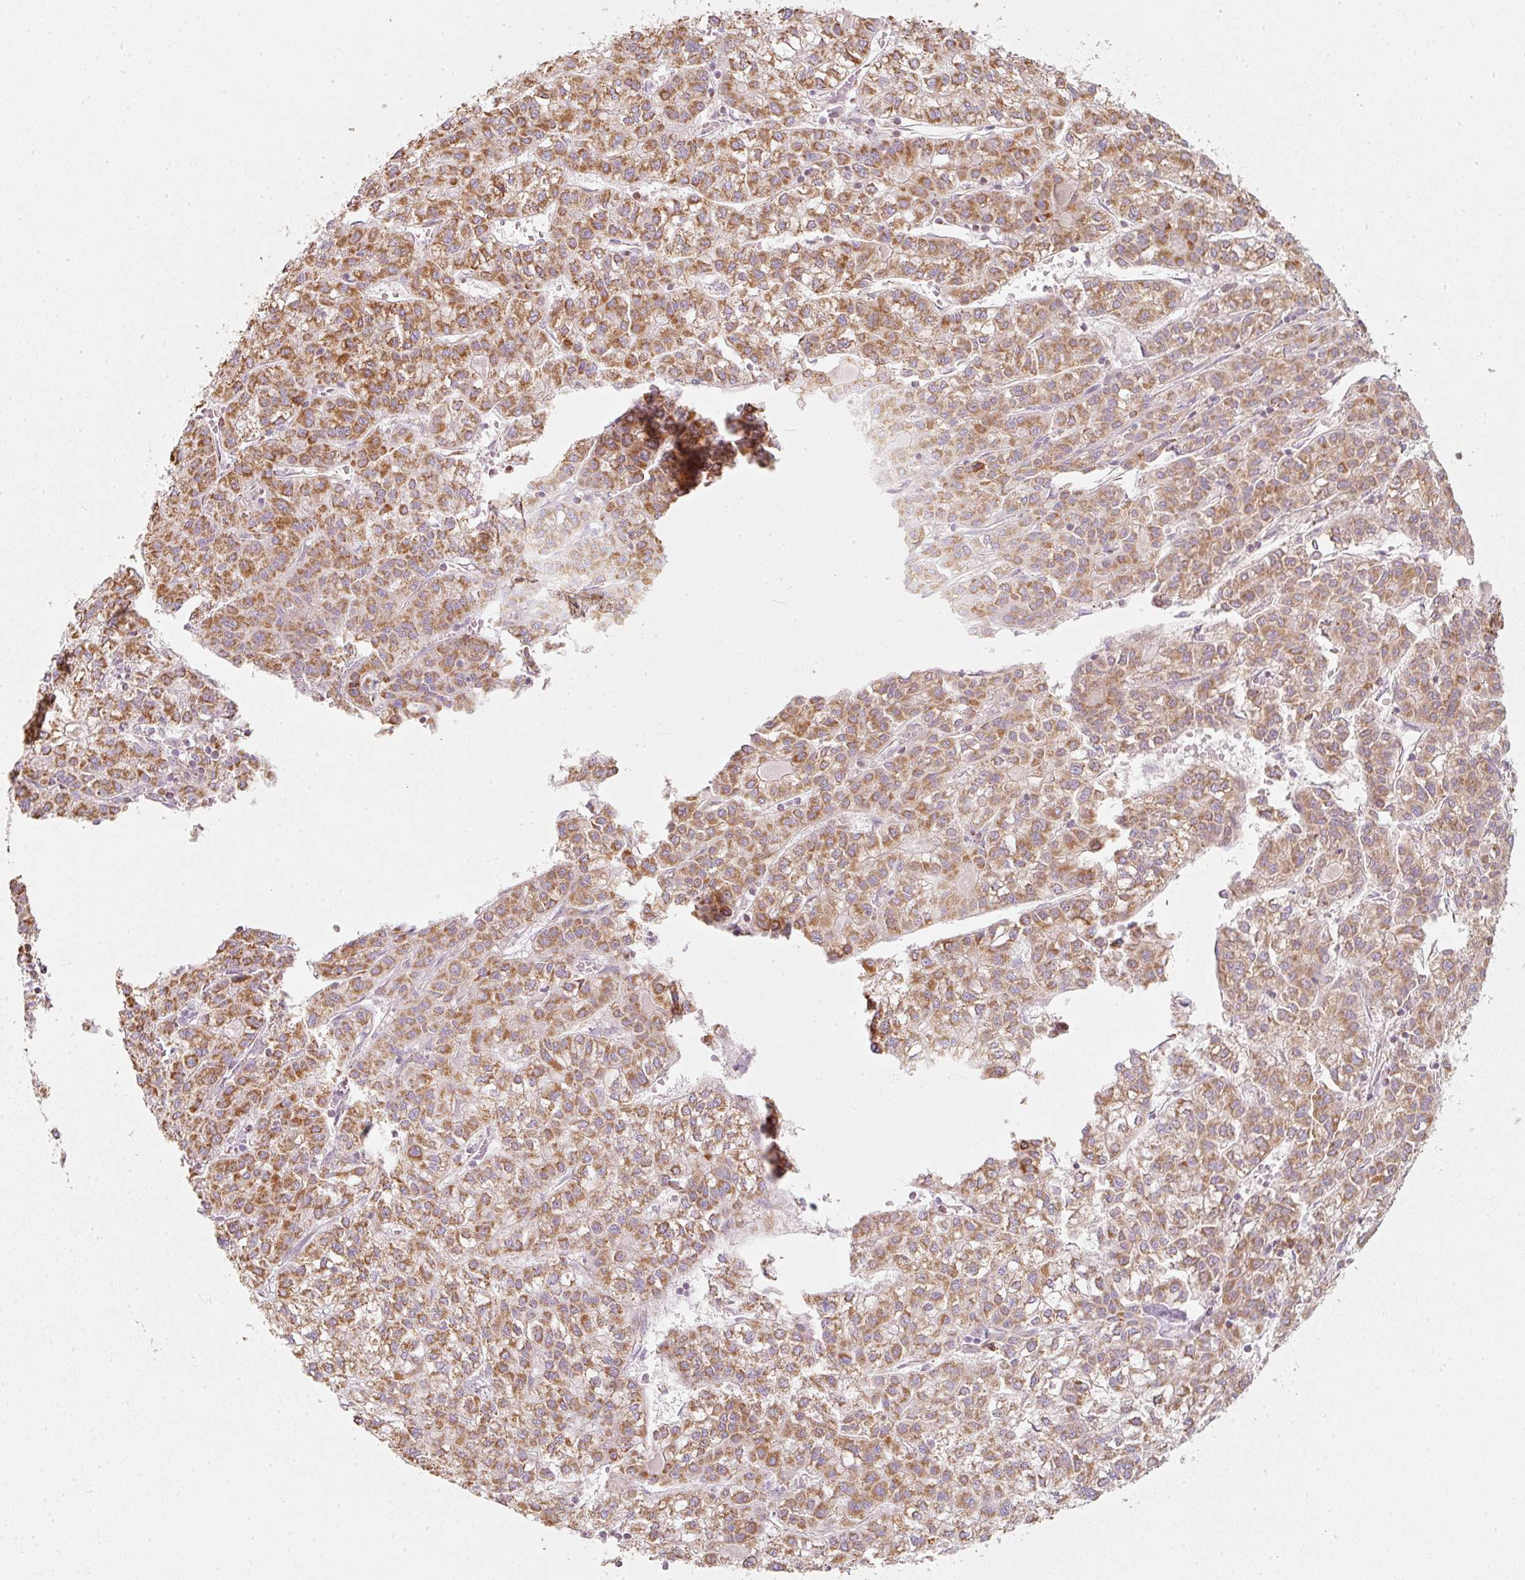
{"staining": {"intensity": "moderate", "quantity": ">75%", "location": "cytoplasmic/membranous"}, "tissue": "liver cancer", "cell_type": "Tumor cells", "image_type": "cancer", "snomed": [{"axis": "morphology", "description": "Carcinoma, Hepatocellular, NOS"}, {"axis": "topography", "description": "Liver"}], "caption": "This micrograph shows immunohistochemistry (IHC) staining of human liver cancer (hepatocellular carcinoma), with medium moderate cytoplasmic/membranous staining in about >75% of tumor cells.", "gene": "DUT", "patient": {"sex": "female", "age": 43}}